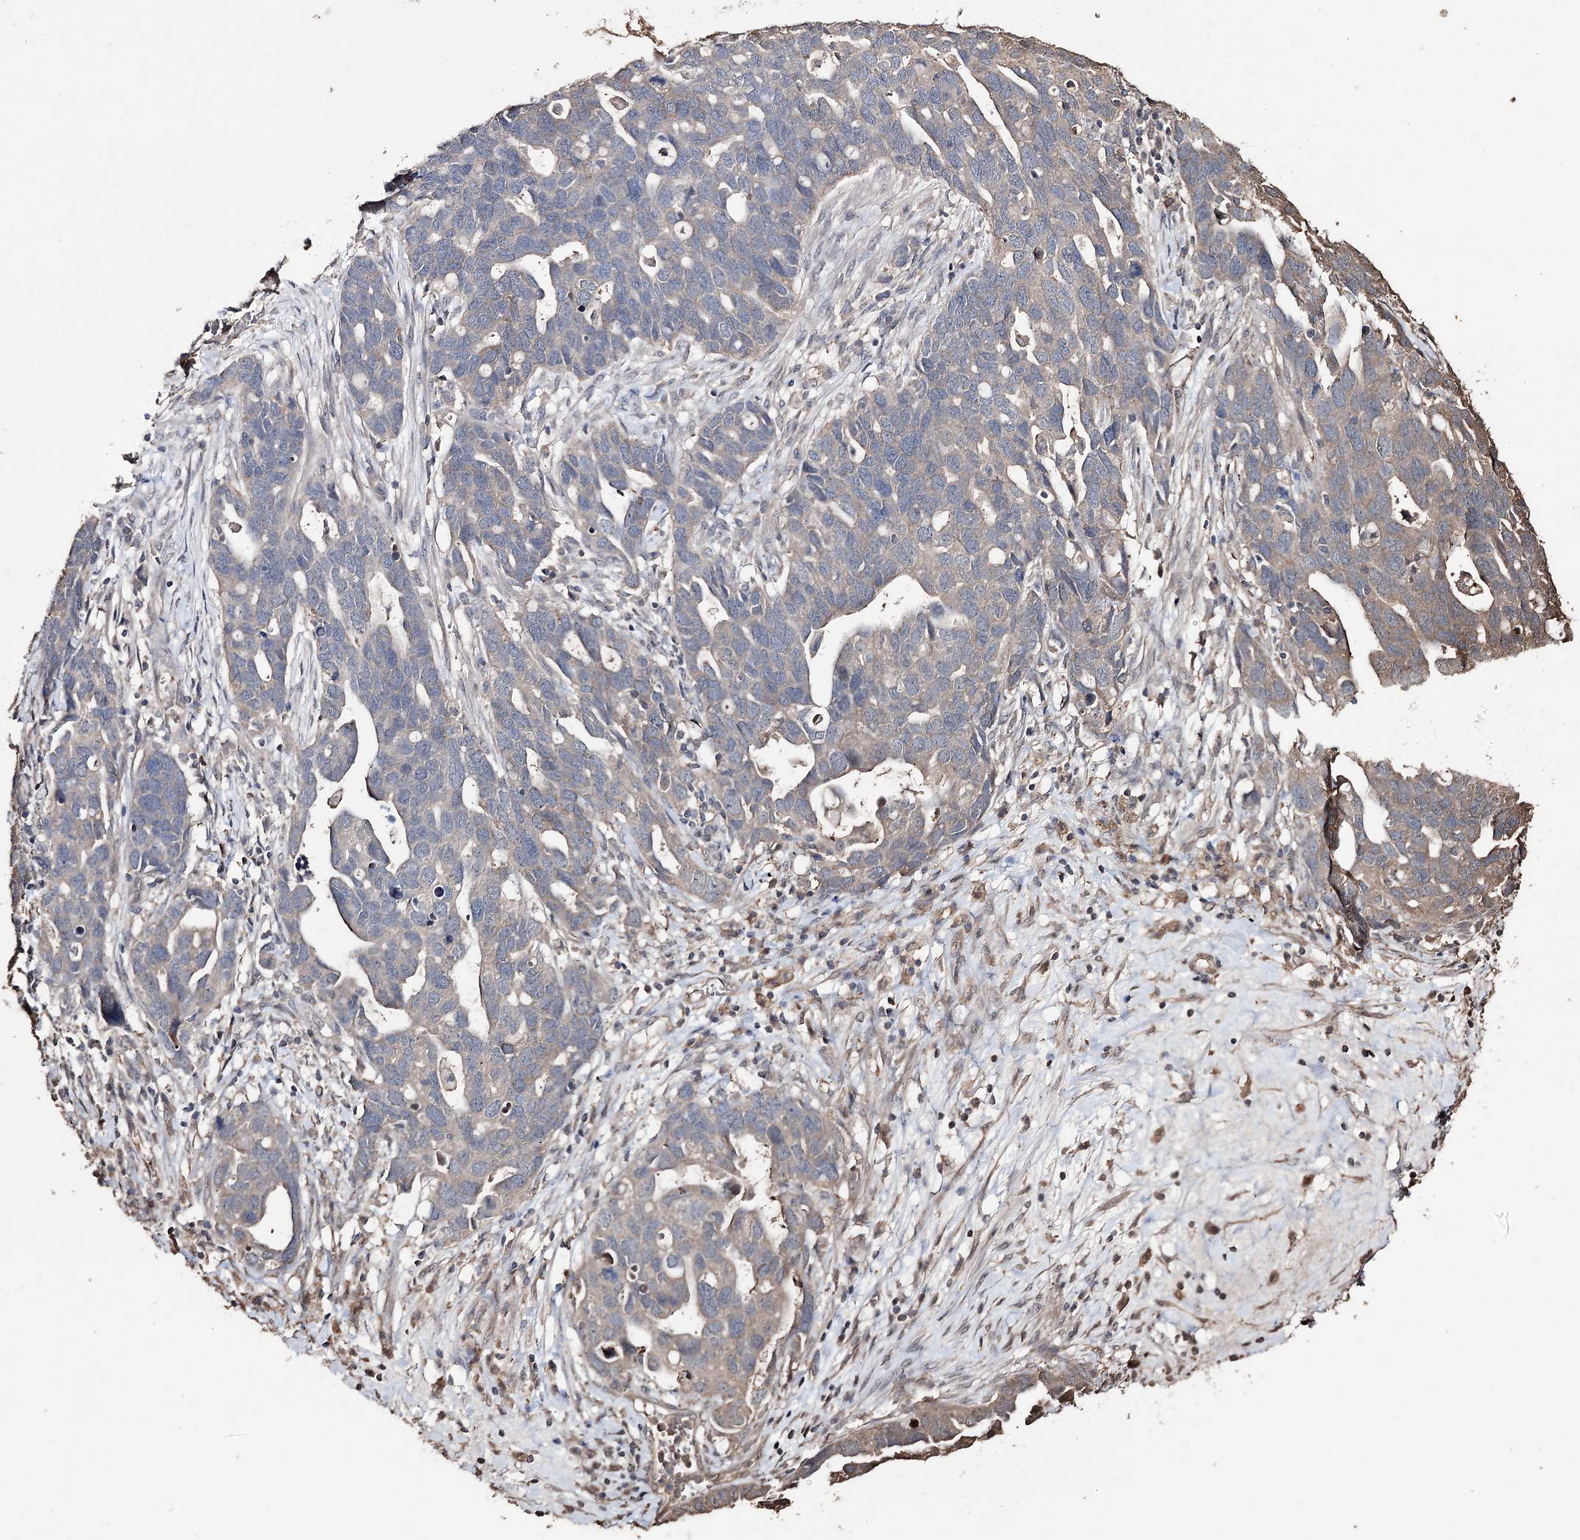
{"staining": {"intensity": "weak", "quantity": "<25%", "location": "cytoplasmic/membranous"}, "tissue": "ovarian cancer", "cell_type": "Tumor cells", "image_type": "cancer", "snomed": [{"axis": "morphology", "description": "Cystadenocarcinoma, serous, NOS"}, {"axis": "topography", "description": "Ovary"}], "caption": "DAB (3,3'-diaminobenzidine) immunohistochemical staining of ovarian cancer reveals no significant staining in tumor cells. (DAB (3,3'-diaminobenzidine) immunohistochemistry, high magnification).", "gene": "ZNF662", "patient": {"sex": "female", "age": 54}}